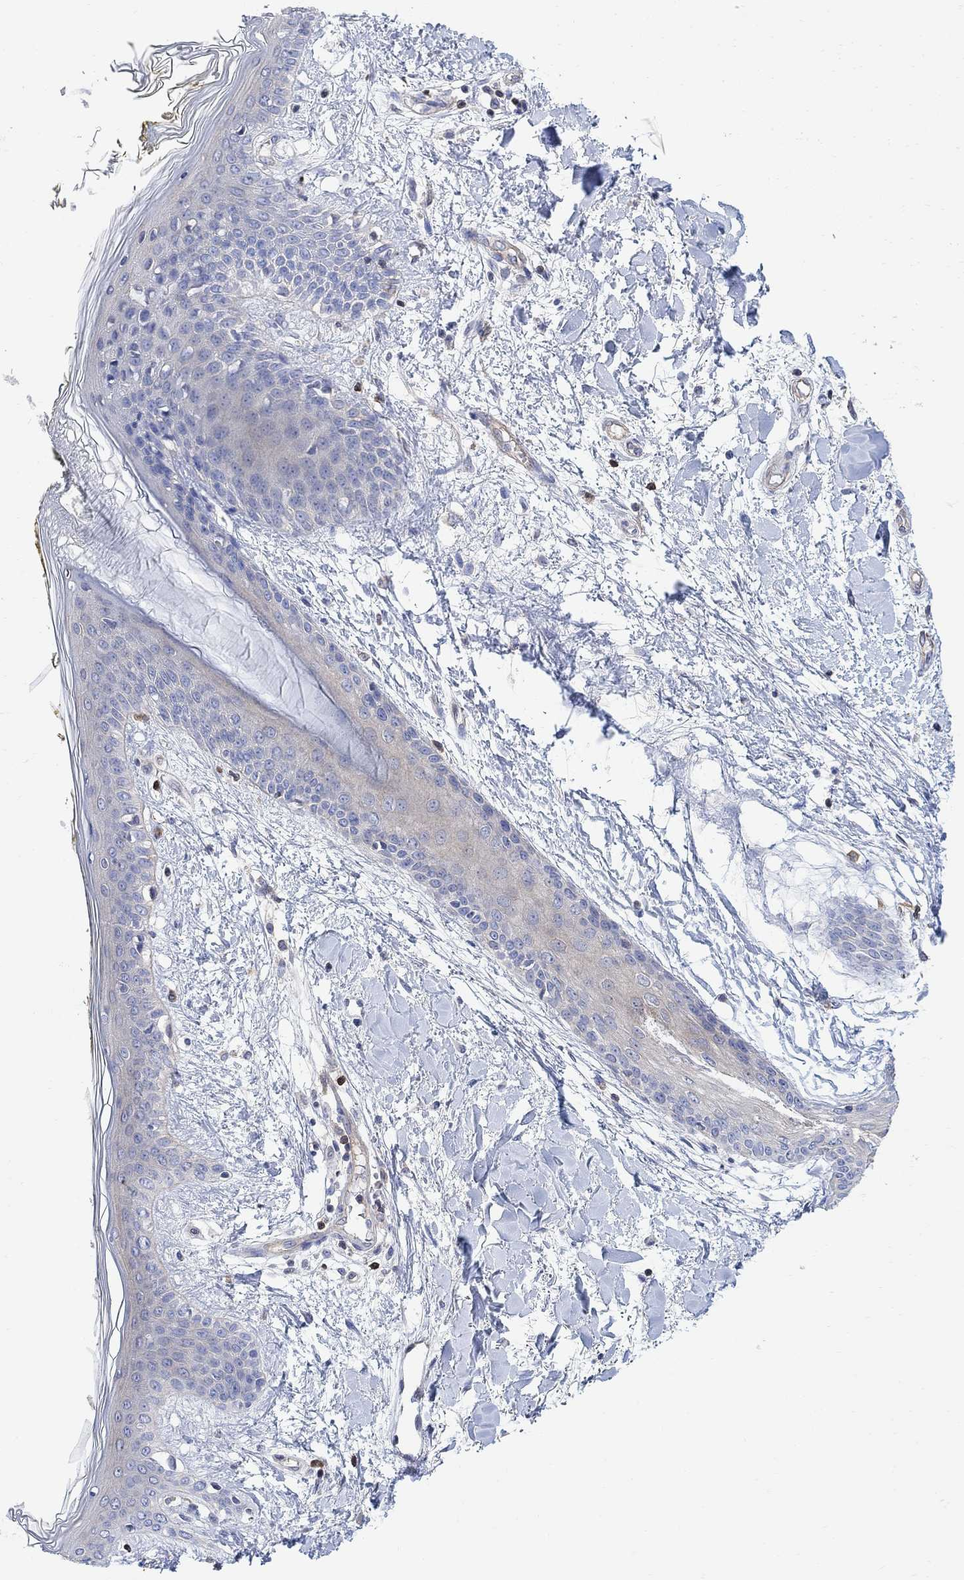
{"staining": {"intensity": "negative", "quantity": "none", "location": "none"}, "tissue": "skin", "cell_type": "Fibroblasts", "image_type": "normal", "snomed": [{"axis": "morphology", "description": "Normal tissue, NOS"}, {"axis": "topography", "description": "Skin"}], "caption": "This is an immunohistochemistry image of normal skin. There is no expression in fibroblasts.", "gene": "GBP5", "patient": {"sex": "female", "age": 34}}